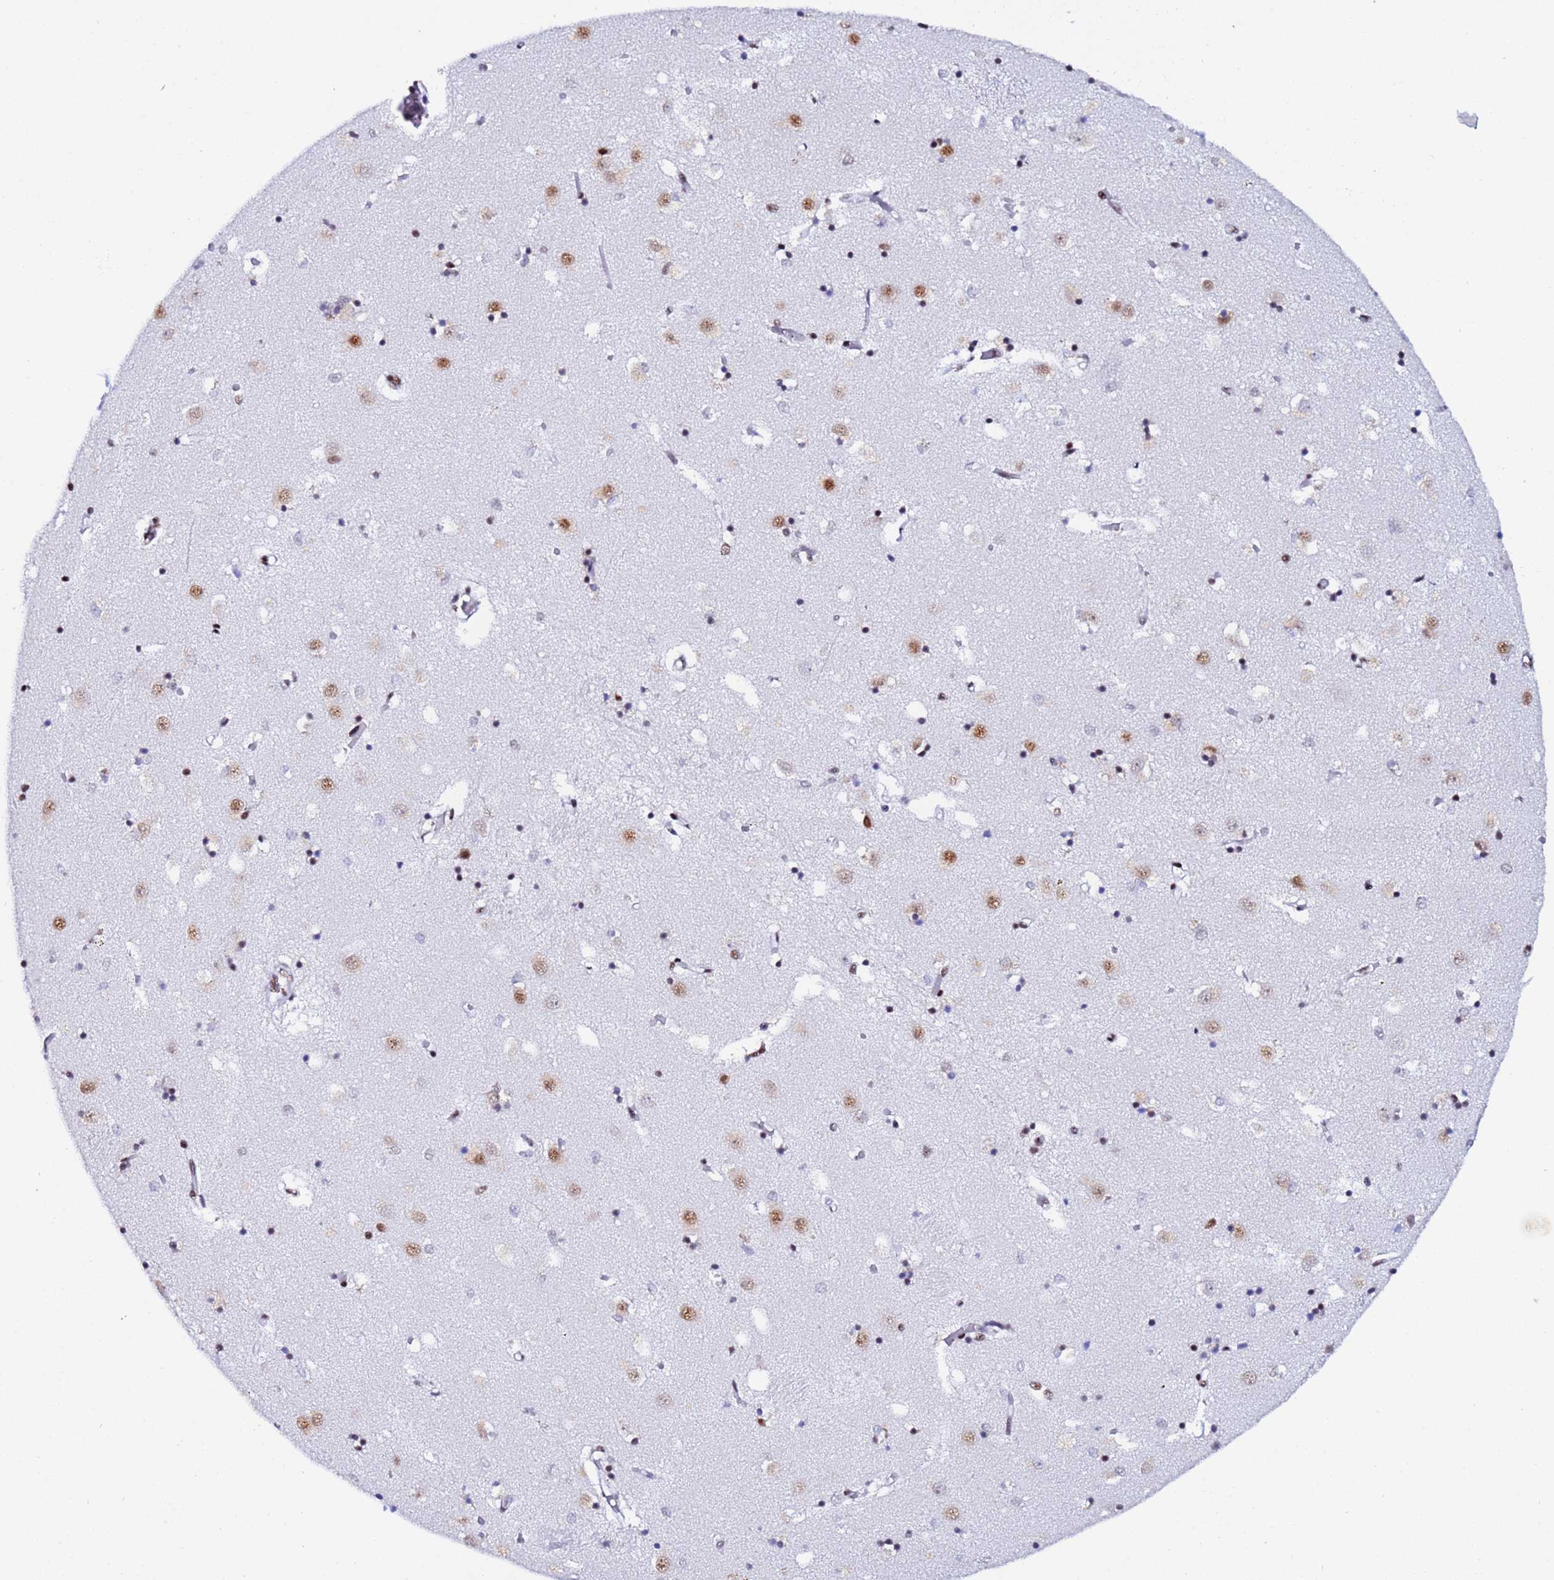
{"staining": {"intensity": "moderate", "quantity": "25%-75%", "location": "nuclear"}, "tissue": "caudate", "cell_type": "Glial cells", "image_type": "normal", "snomed": [{"axis": "morphology", "description": "Normal tissue, NOS"}, {"axis": "topography", "description": "Lateral ventricle wall"}], "caption": "This is a micrograph of IHC staining of normal caudate, which shows moderate staining in the nuclear of glial cells.", "gene": "SNRPA1", "patient": {"sex": "male", "age": 70}}